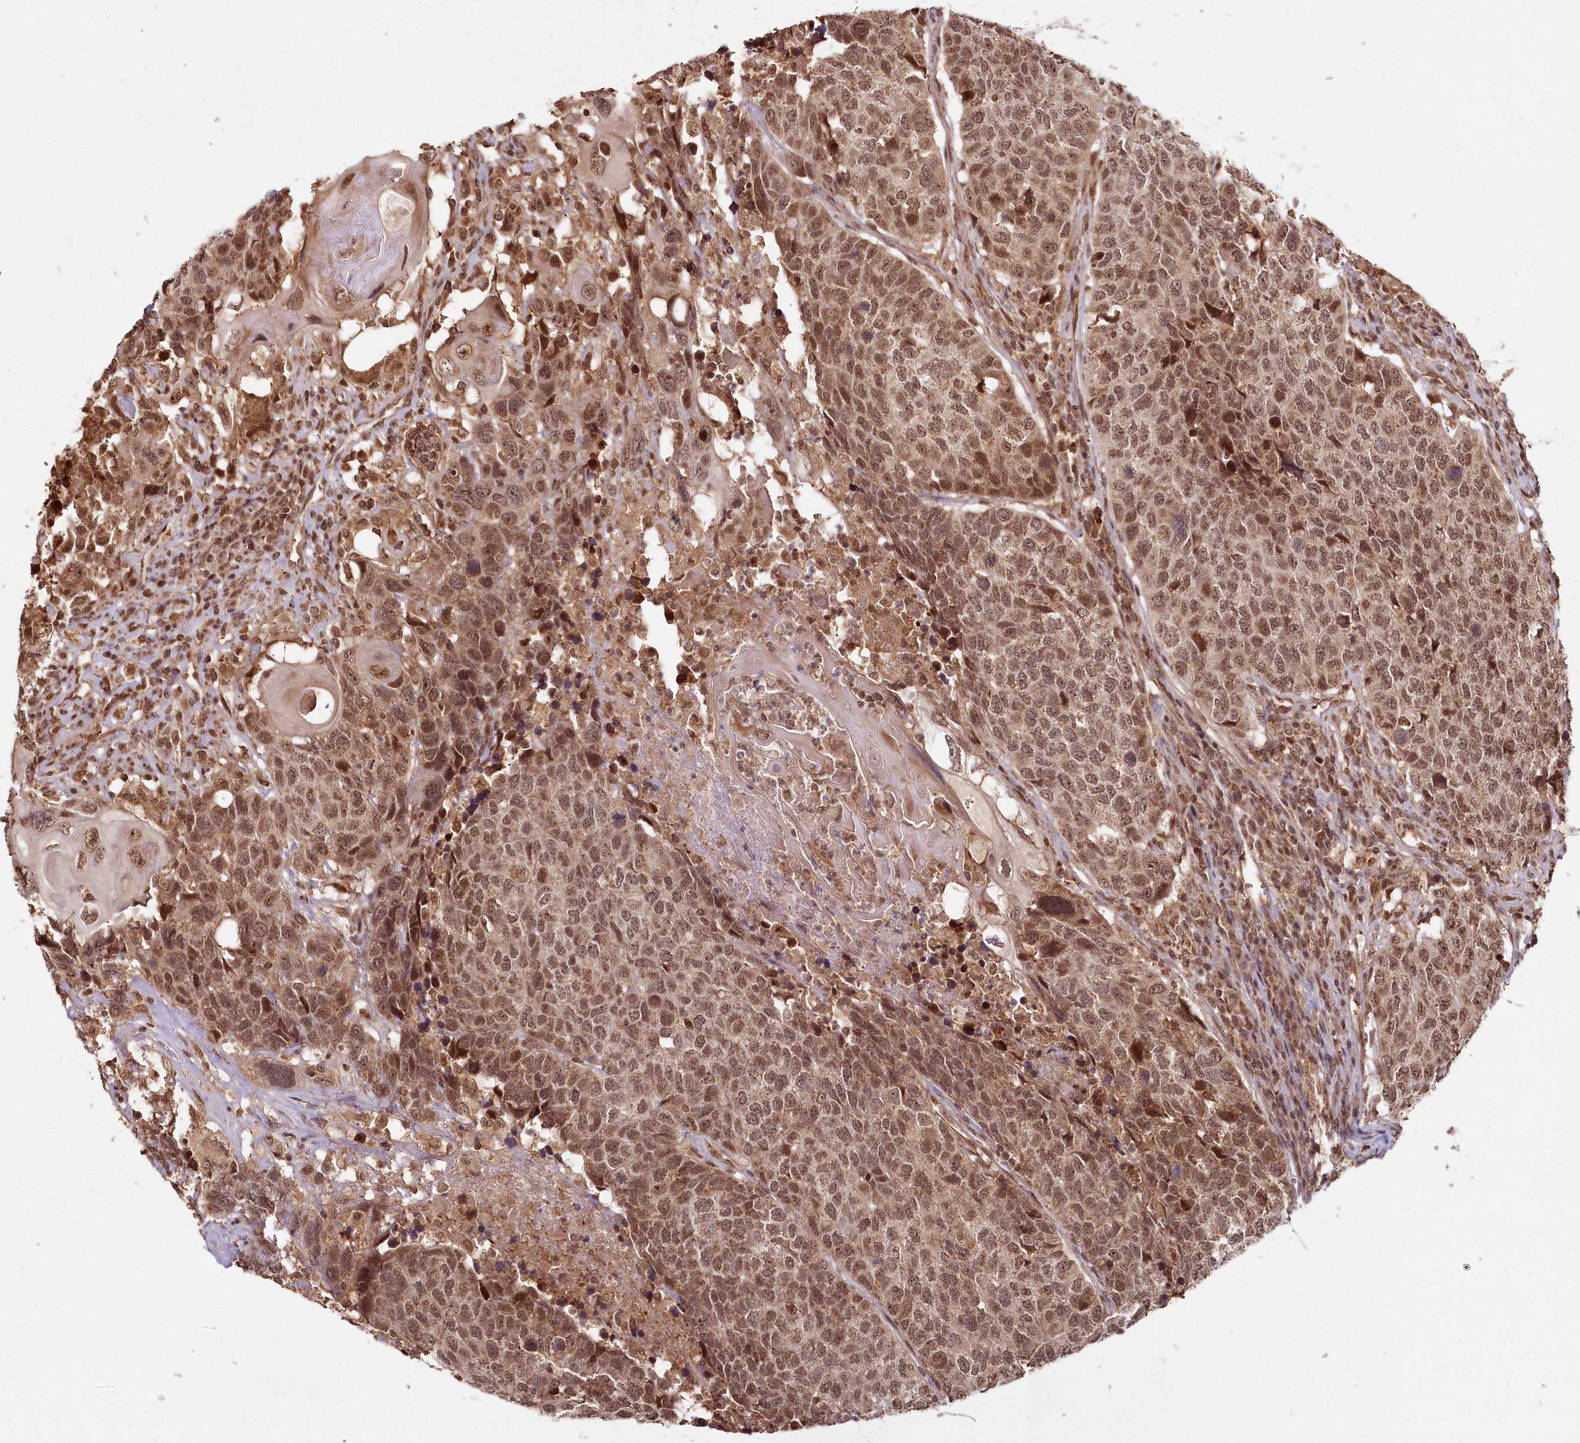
{"staining": {"intensity": "moderate", "quantity": ">75%", "location": "cytoplasmic/membranous,nuclear"}, "tissue": "head and neck cancer", "cell_type": "Tumor cells", "image_type": "cancer", "snomed": [{"axis": "morphology", "description": "Squamous cell carcinoma, NOS"}, {"axis": "topography", "description": "Head-Neck"}], "caption": "Head and neck cancer (squamous cell carcinoma) stained with immunohistochemistry demonstrates moderate cytoplasmic/membranous and nuclear positivity in about >75% of tumor cells.", "gene": "MICU1", "patient": {"sex": "male", "age": 66}}